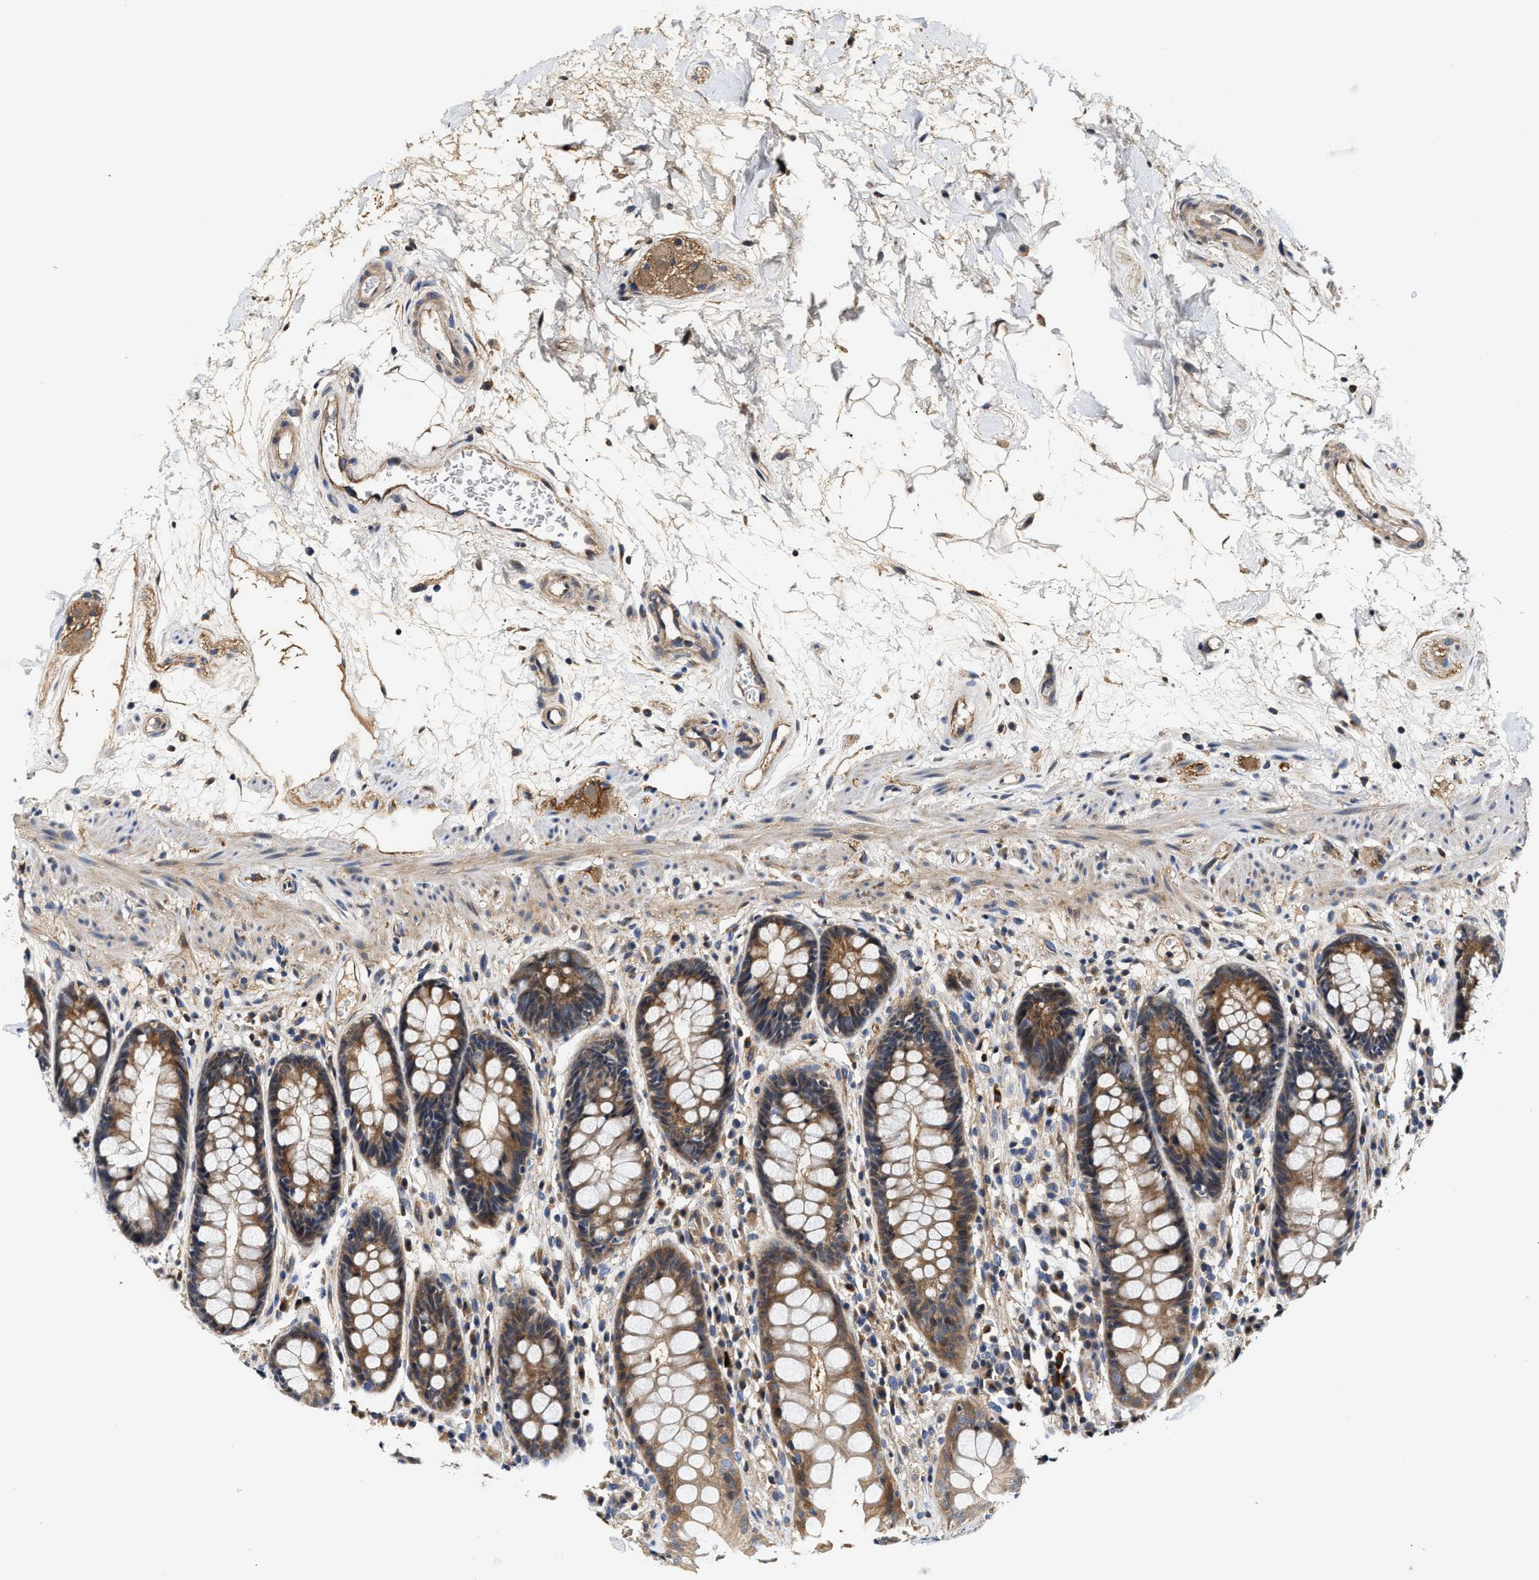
{"staining": {"intensity": "moderate", "quantity": ">75%", "location": "cytoplasmic/membranous"}, "tissue": "rectum", "cell_type": "Glandular cells", "image_type": "normal", "snomed": [{"axis": "morphology", "description": "Normal tissue, NOS"}, {"axis": "topography", "description": "Rectum"}], "caption": "Moderate cytoplasmic/membranous staining is identified in approximately >75% of glandular cells in benign rectum. (Brightfield microscopy of DAB IHC at high magnification).", "gene": "TEX2", "patient": {"sex": "male", "age": 64}}